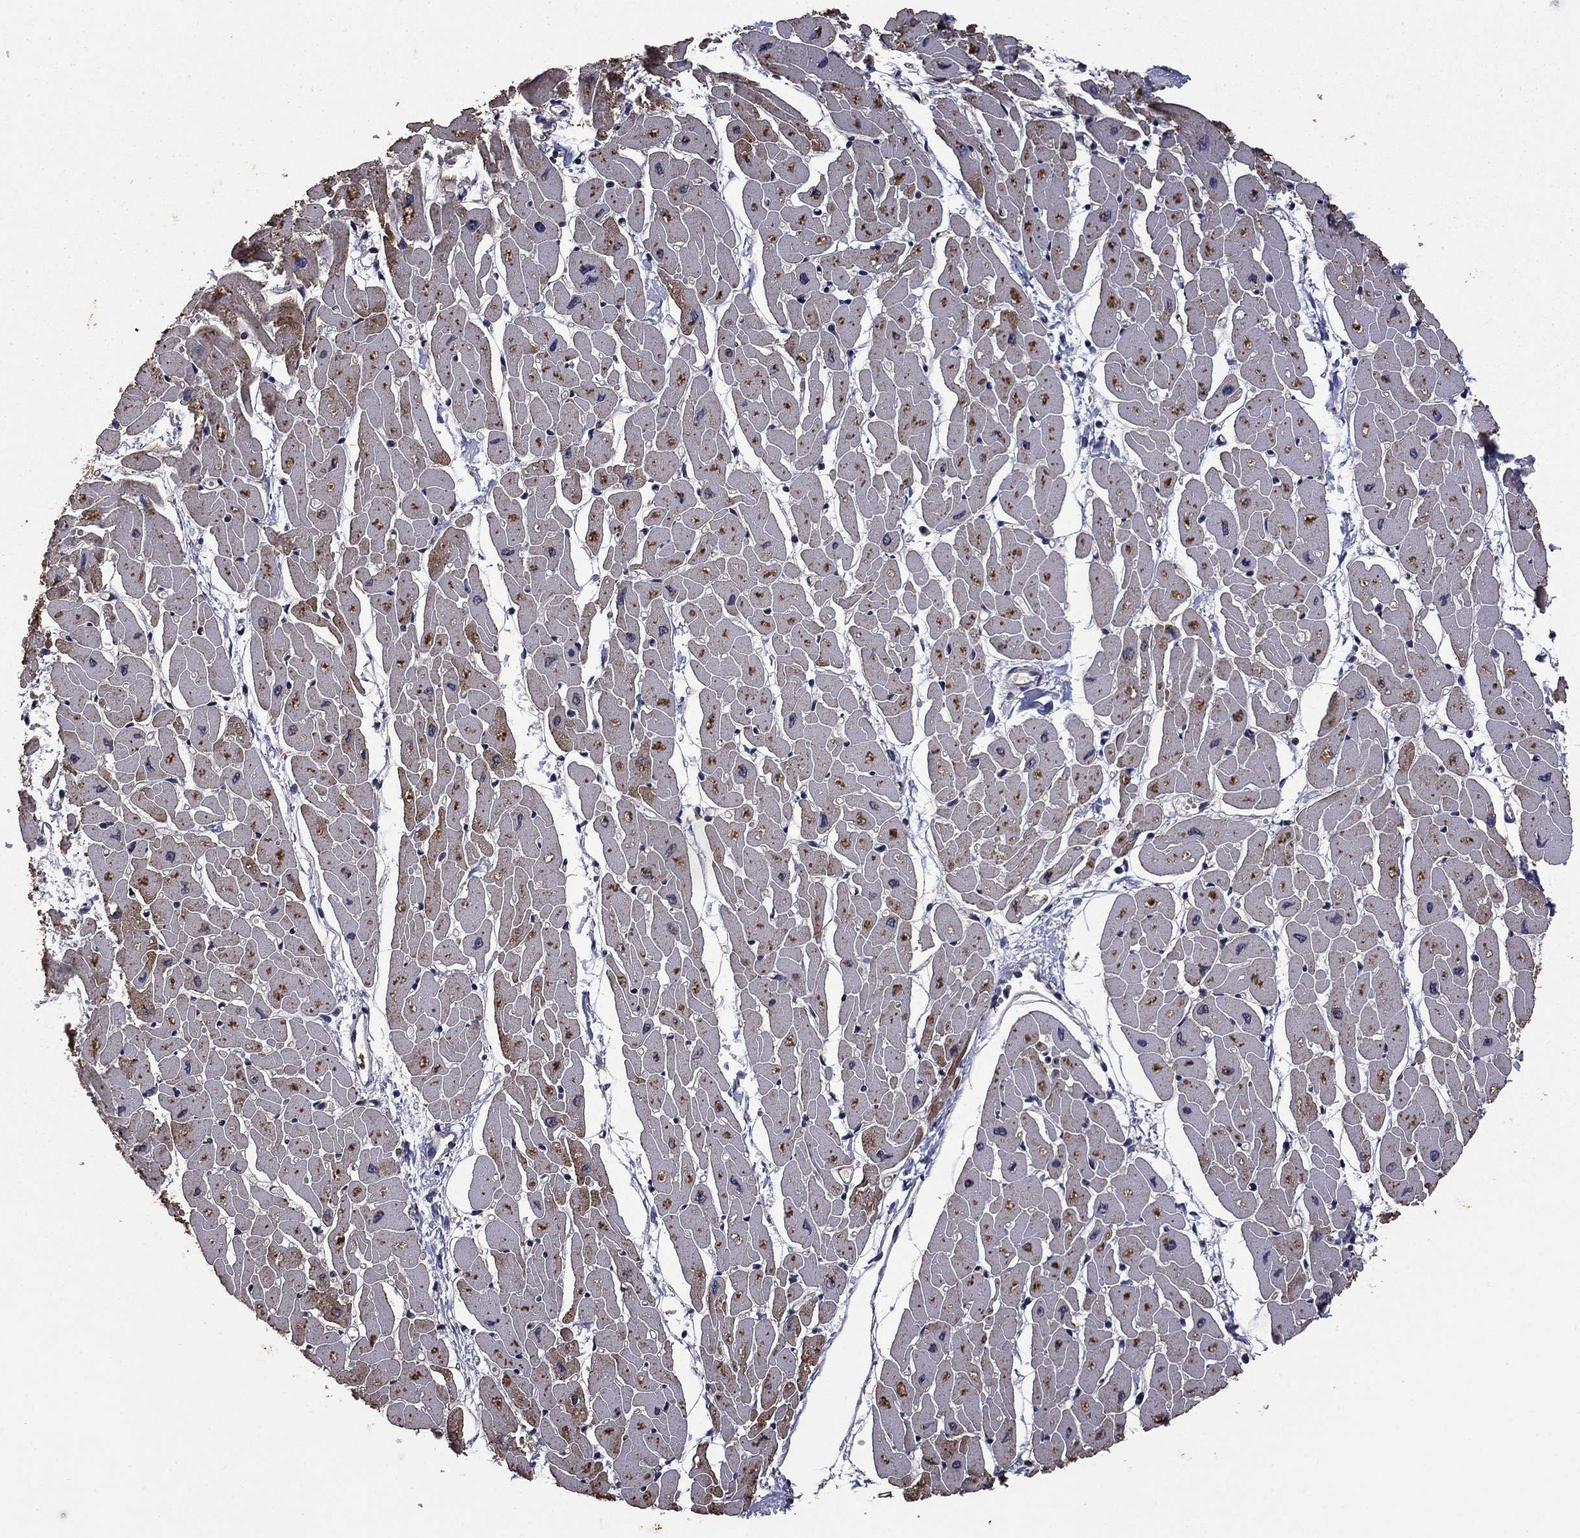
{"staining": {"intensity": "strong", "quantity": "<25%", "location": "cytoplasmic/membranous"}, "tissue": "heart muscle", "cell_type": "Cardiomyocytes", "image_type": "normal", "snomed": [{"axis": "morphology", "description": "Normal tissue, NOS"}, {"axis": "topography", "description": "Heart"}], "caption": "DAB (3,3'-diaminobenzidine) immunohistochemical staining of unremarkable heart muscle shows strong cytoplasmic/membranous protein staining in approximately <25% of cardiomyocytes.", "gene": "MFAP3L", "patient": {"sex": "male", "age": 57}}